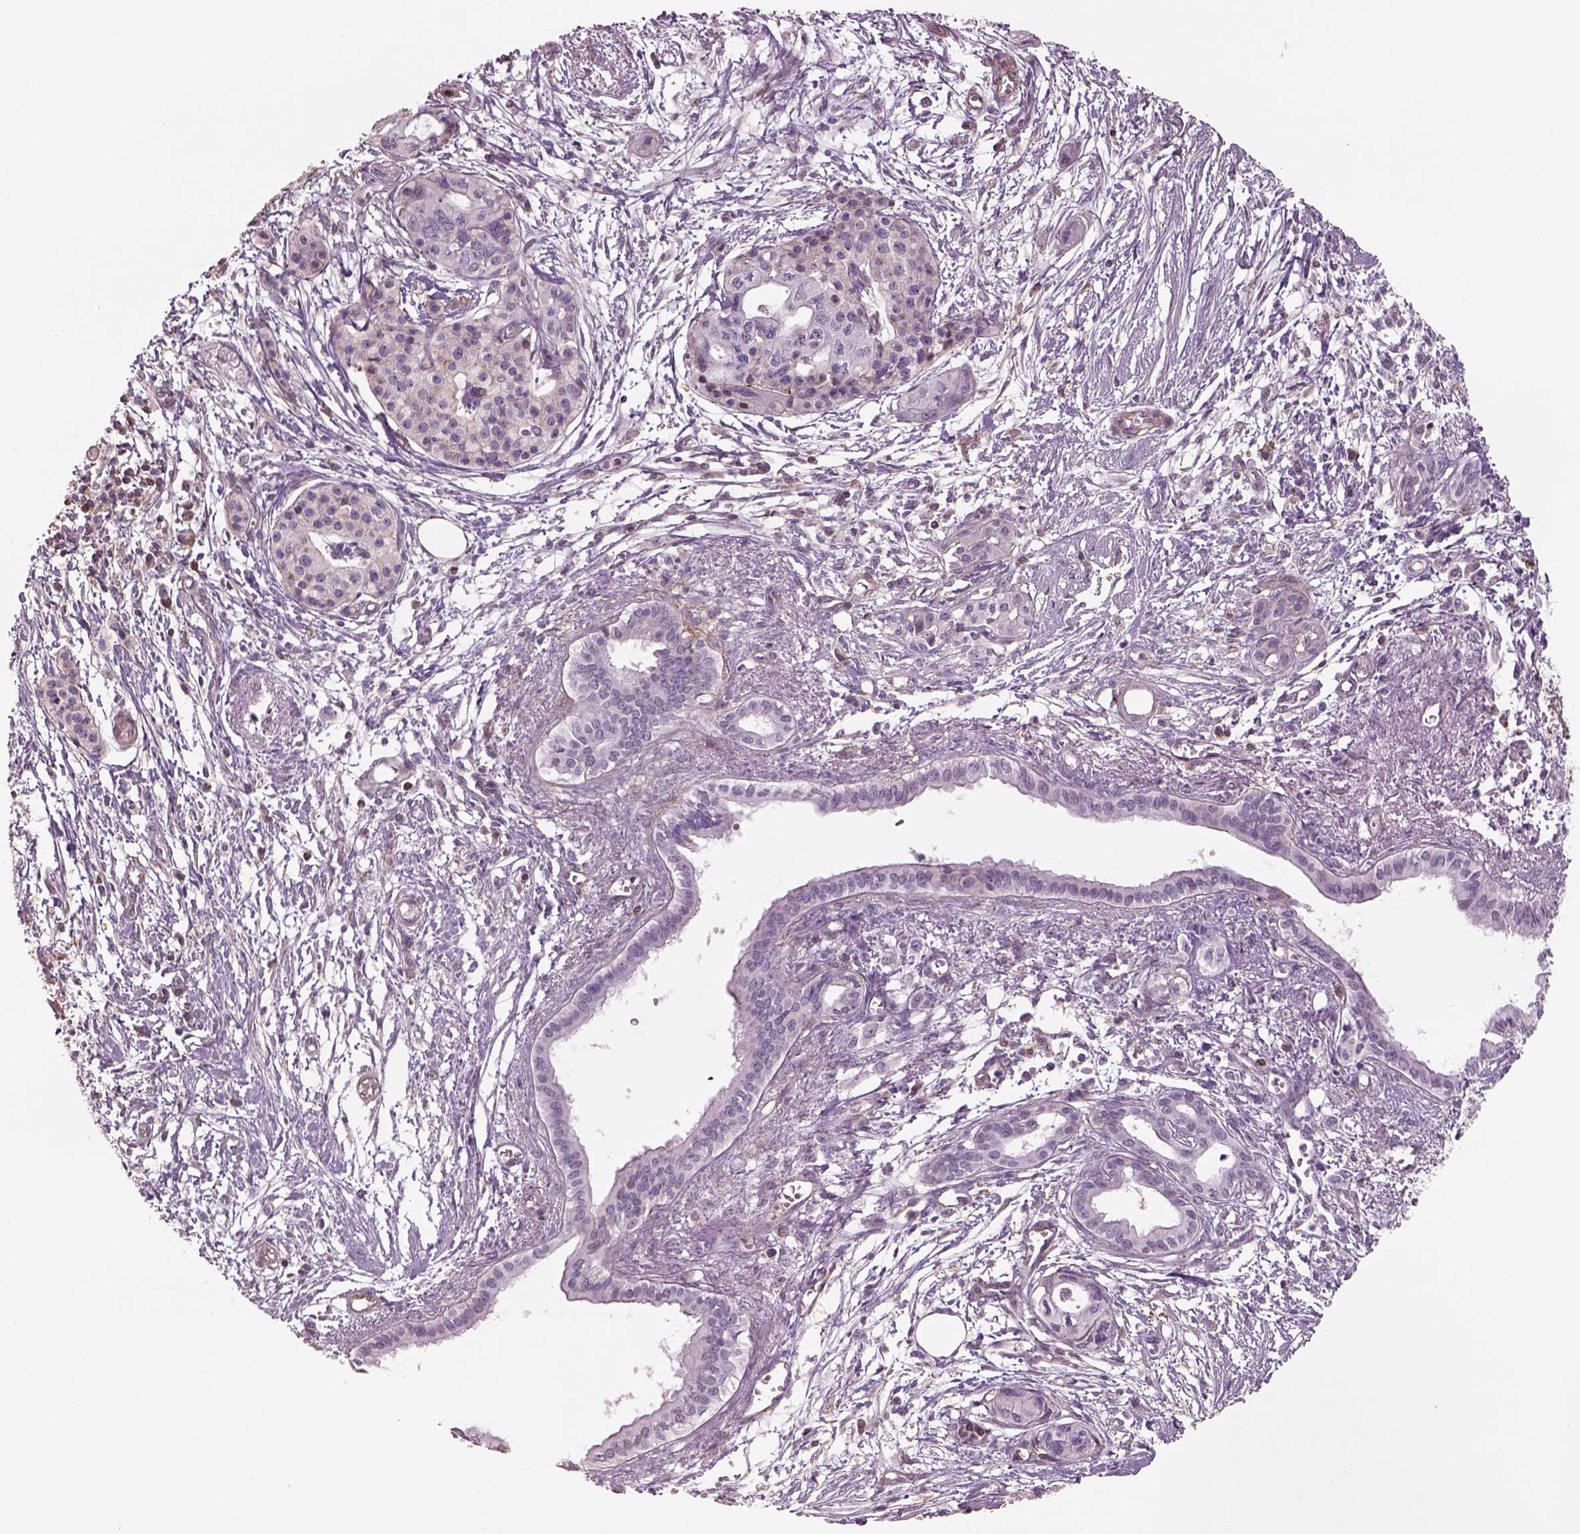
{"staining": {"intensity": "negative", "quantity": "none", "location": "none"}, "tissue": "pancreatic cancer", "cell_type": "Tumor cells", "image_type": "cancer", "snomed": [{"axis": "morphology", "description": "Adenocarcinoma, NOS"}, {"axis": "topography", "description": "Pancreas"}], "caption": "This image is of pancreatic cancer (adenocarcinoma) stained with IHC to label a protein in brown with the nuclei are counter-stained blue. There is no expression in tumor cells.", "gene": "LIN7A", "patient": {"sex": "female", "age": 76}}